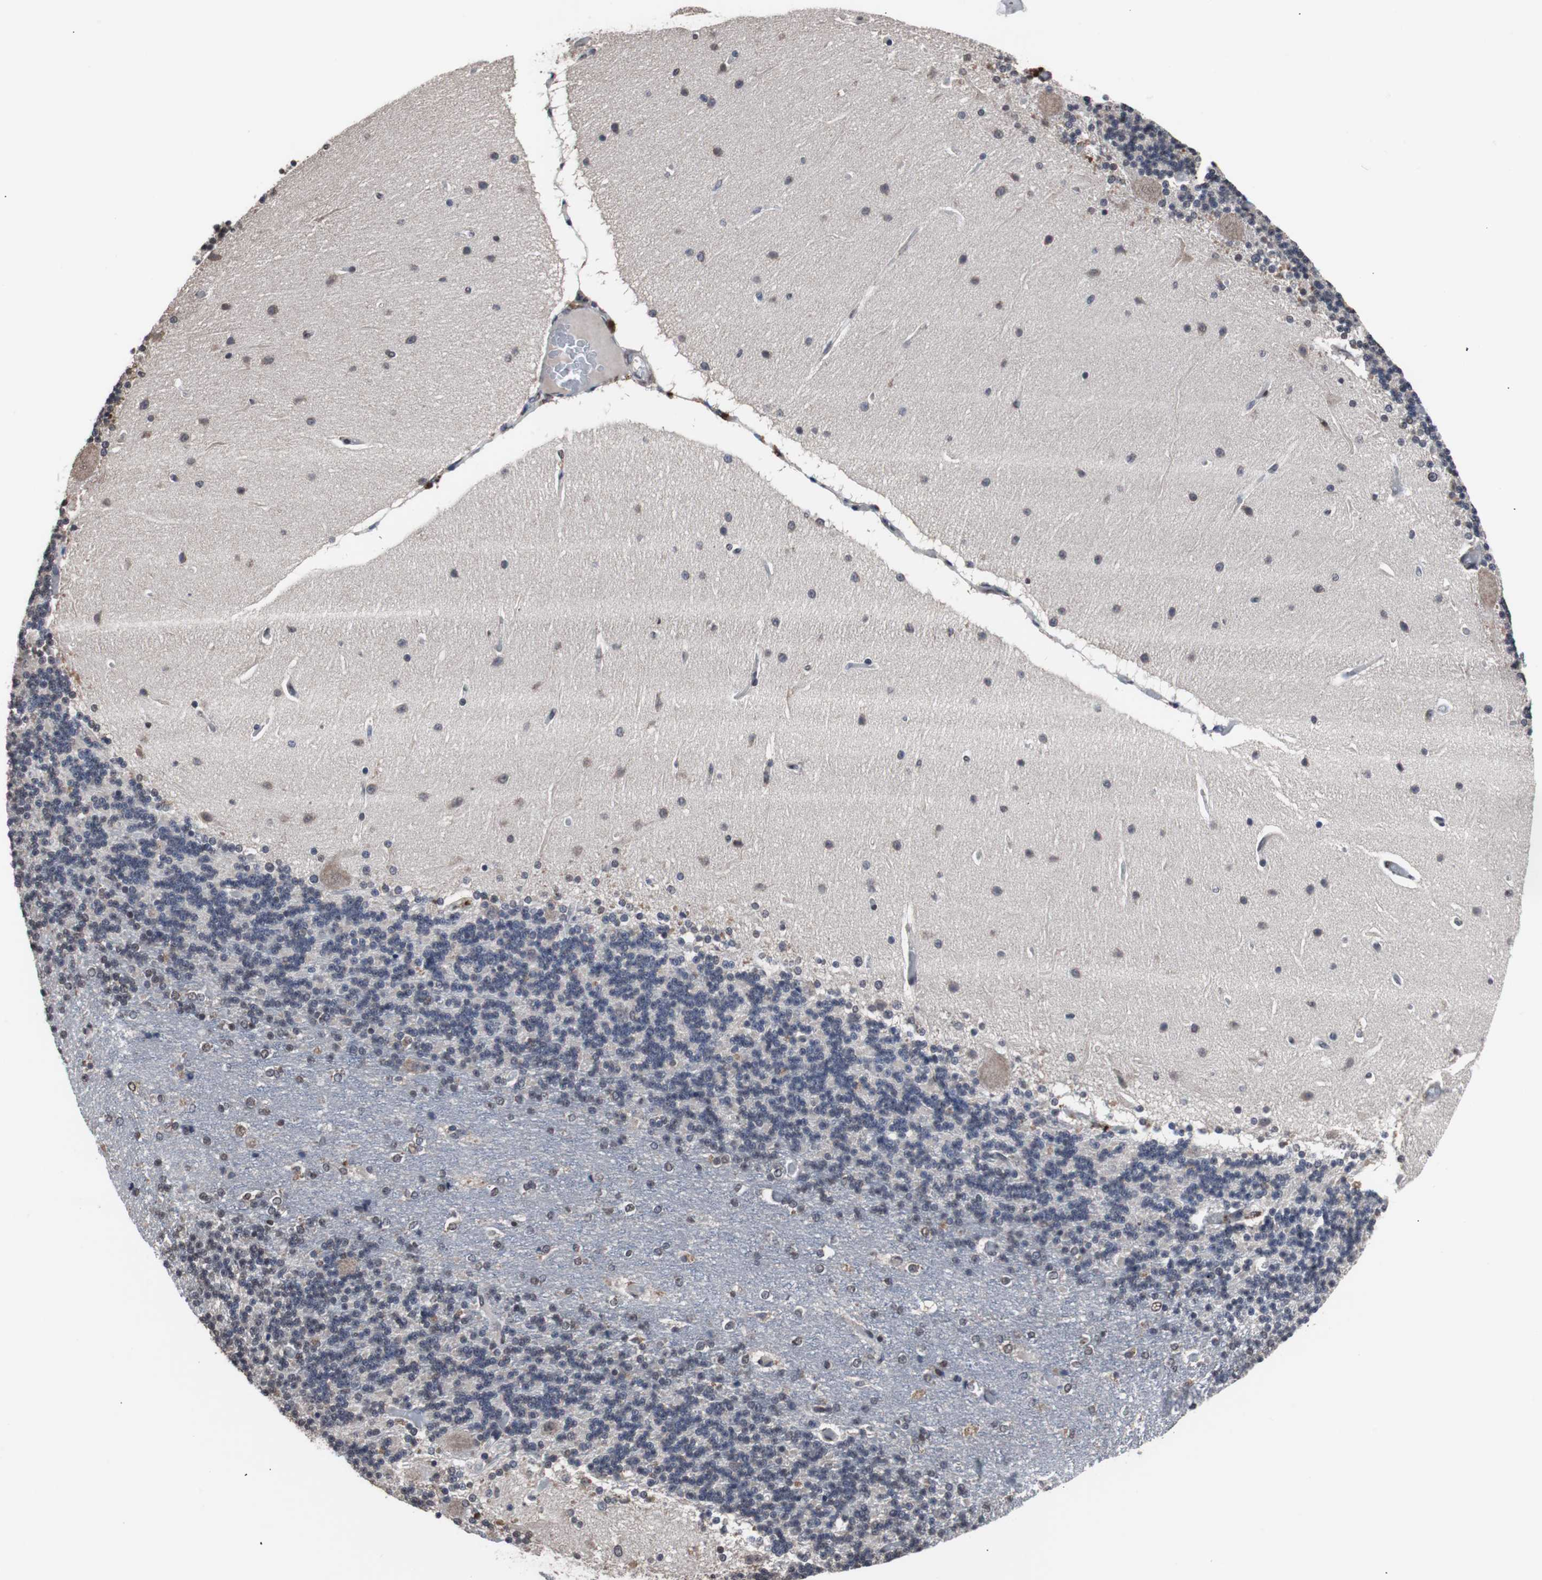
{"staining": {"intensity": "weak", "quantity": "<25%", "location": "nuclear"}, "tissue": "cerebellum", "cell_type": "Cells in granular layer", "image_type": "normal", "snomed": [{"axis": "morphology", "description": "Normal tissue, NOS"}, {"axis": "topography", "description": "Cerebellum"}], "caption": "A histopathology image of cerebellum stained for a protein exhibits no brown staining in cells in granular layer. (Immunohistochemistry, brightfield microscopy, high magnification).", "gene": "MED27", "patient": {"sex": "female", "age": 54}}